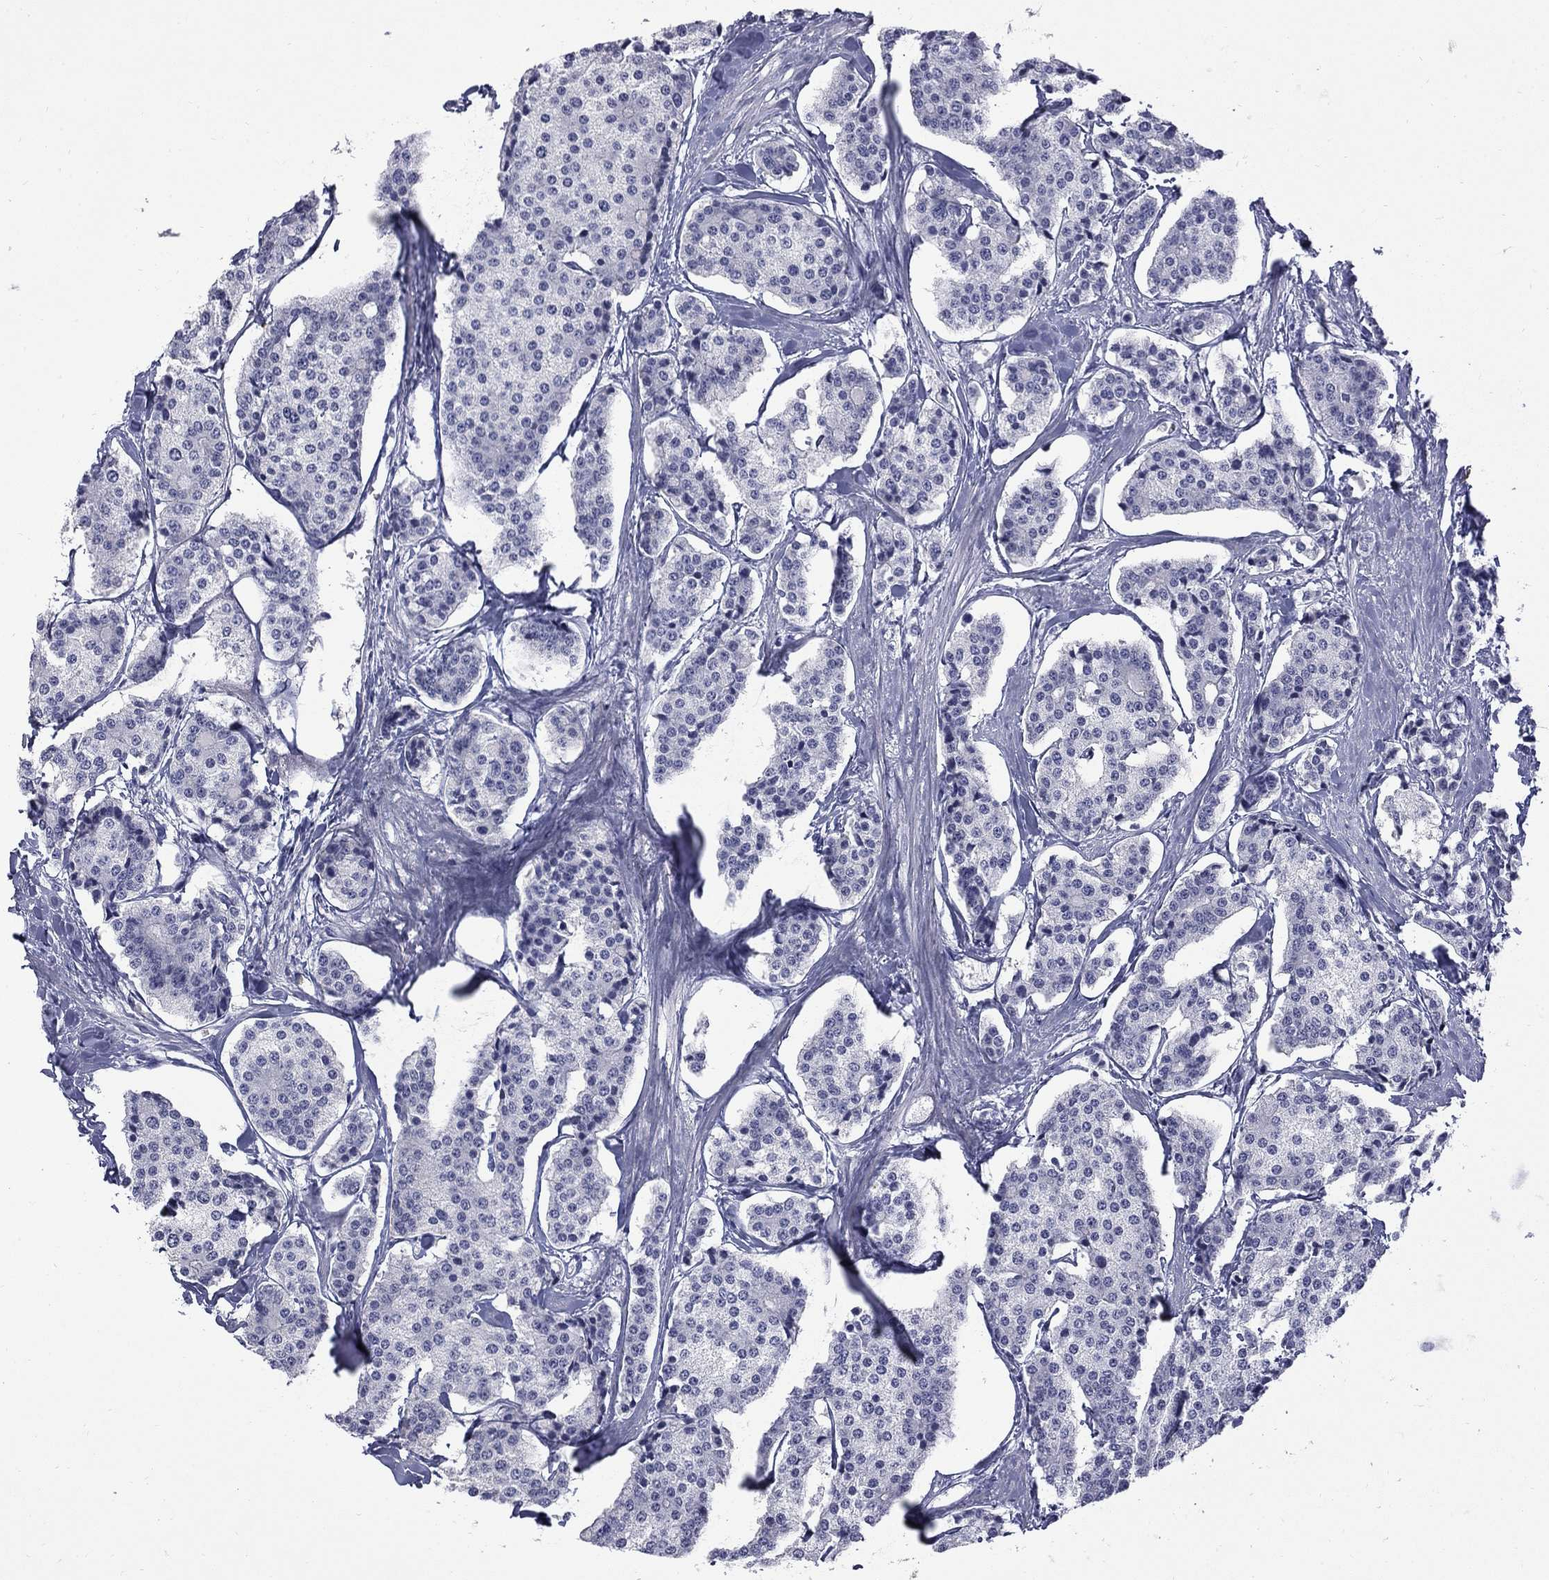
{"staining": {"intensity": "negative", "quantity": "none", "location": "none"}, "tissue": "carcinoid", "cell_type": "Tumor cells", "image_type": "cancer", "snomed": [{"axis": "morphology", "description": "Carcinoid, malignant, NOS"}, {"axis": "topography", "description": "Small intestine"}], "caption": "Protein analysis of malignant carcinoid exhibits no significant expression in tumor cells.", "gene": "TRIM29", "patient": {"sex": "female", "age": 65}}